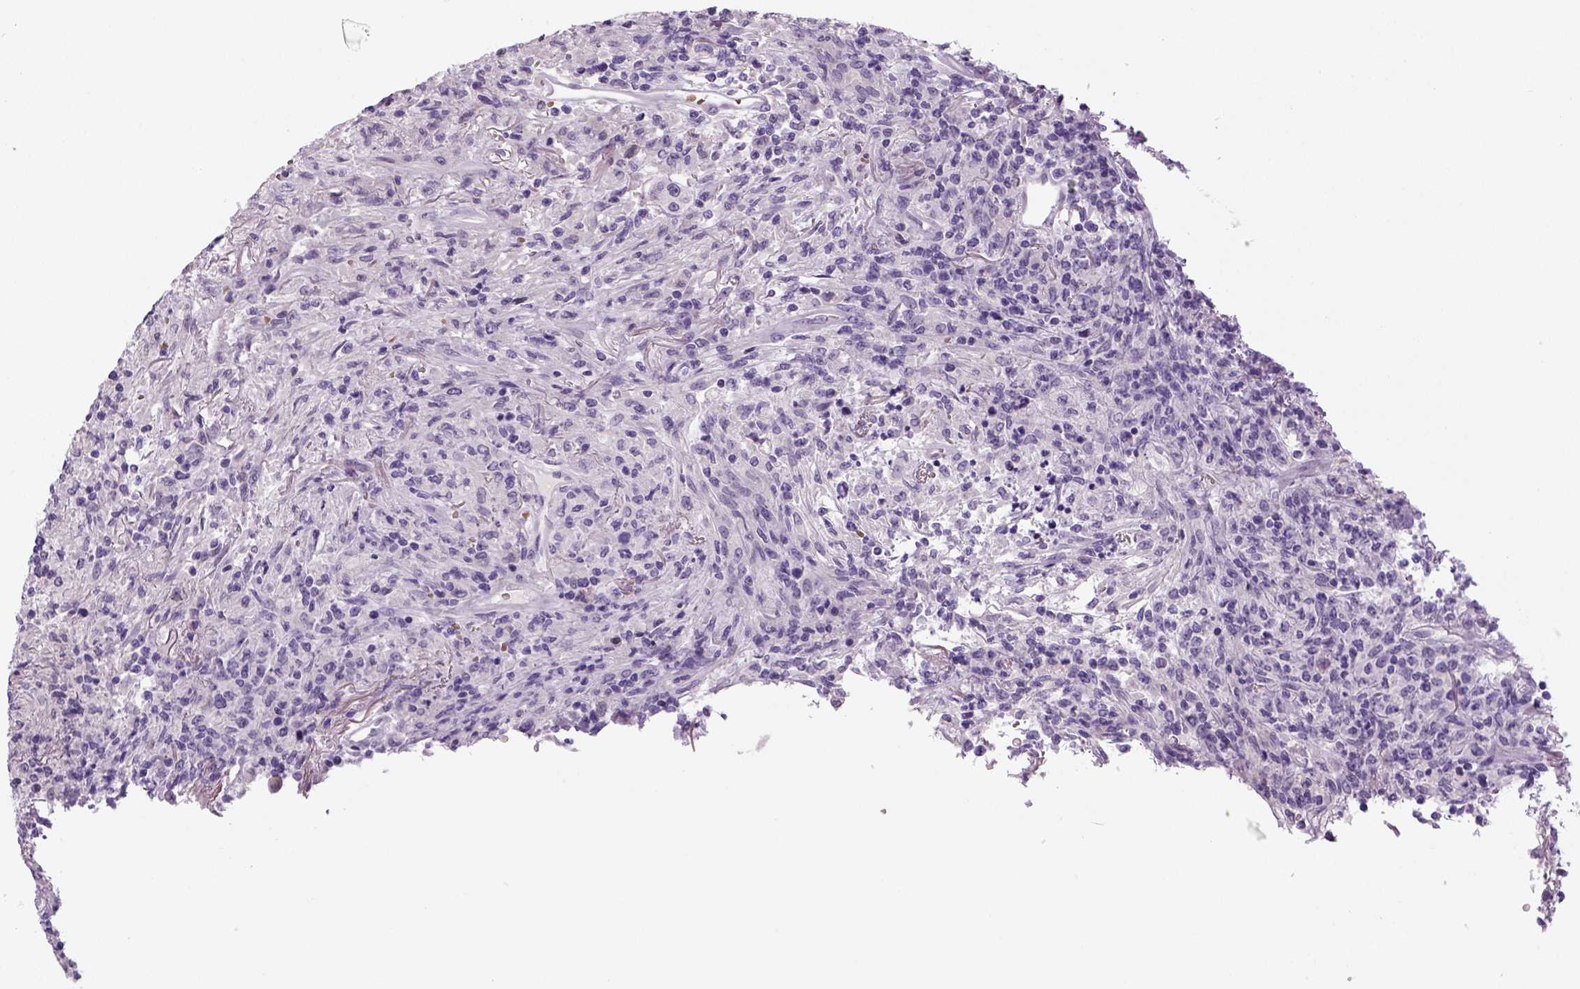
{"staining": {"intensity": "negative", "quantity": "none", "location": "none"}, "tissue": "lymphoma", "cell_type": "Tumor cells", "image_type": "cancer", "snomed": [{"axis": "morphology", "description": "Malignant lymphoma, non-Hodgkin's type, High grade"}, {"axis": "topography", "description": "Lung"}], "caption": "A high-resolution image shows immunohistochemistry (IHC) staining of lymphoma, which demonstrates no significant staining in tumor cells.", "gene": "TSPAN7", "patient": {"sex": "male", "age": 79}}